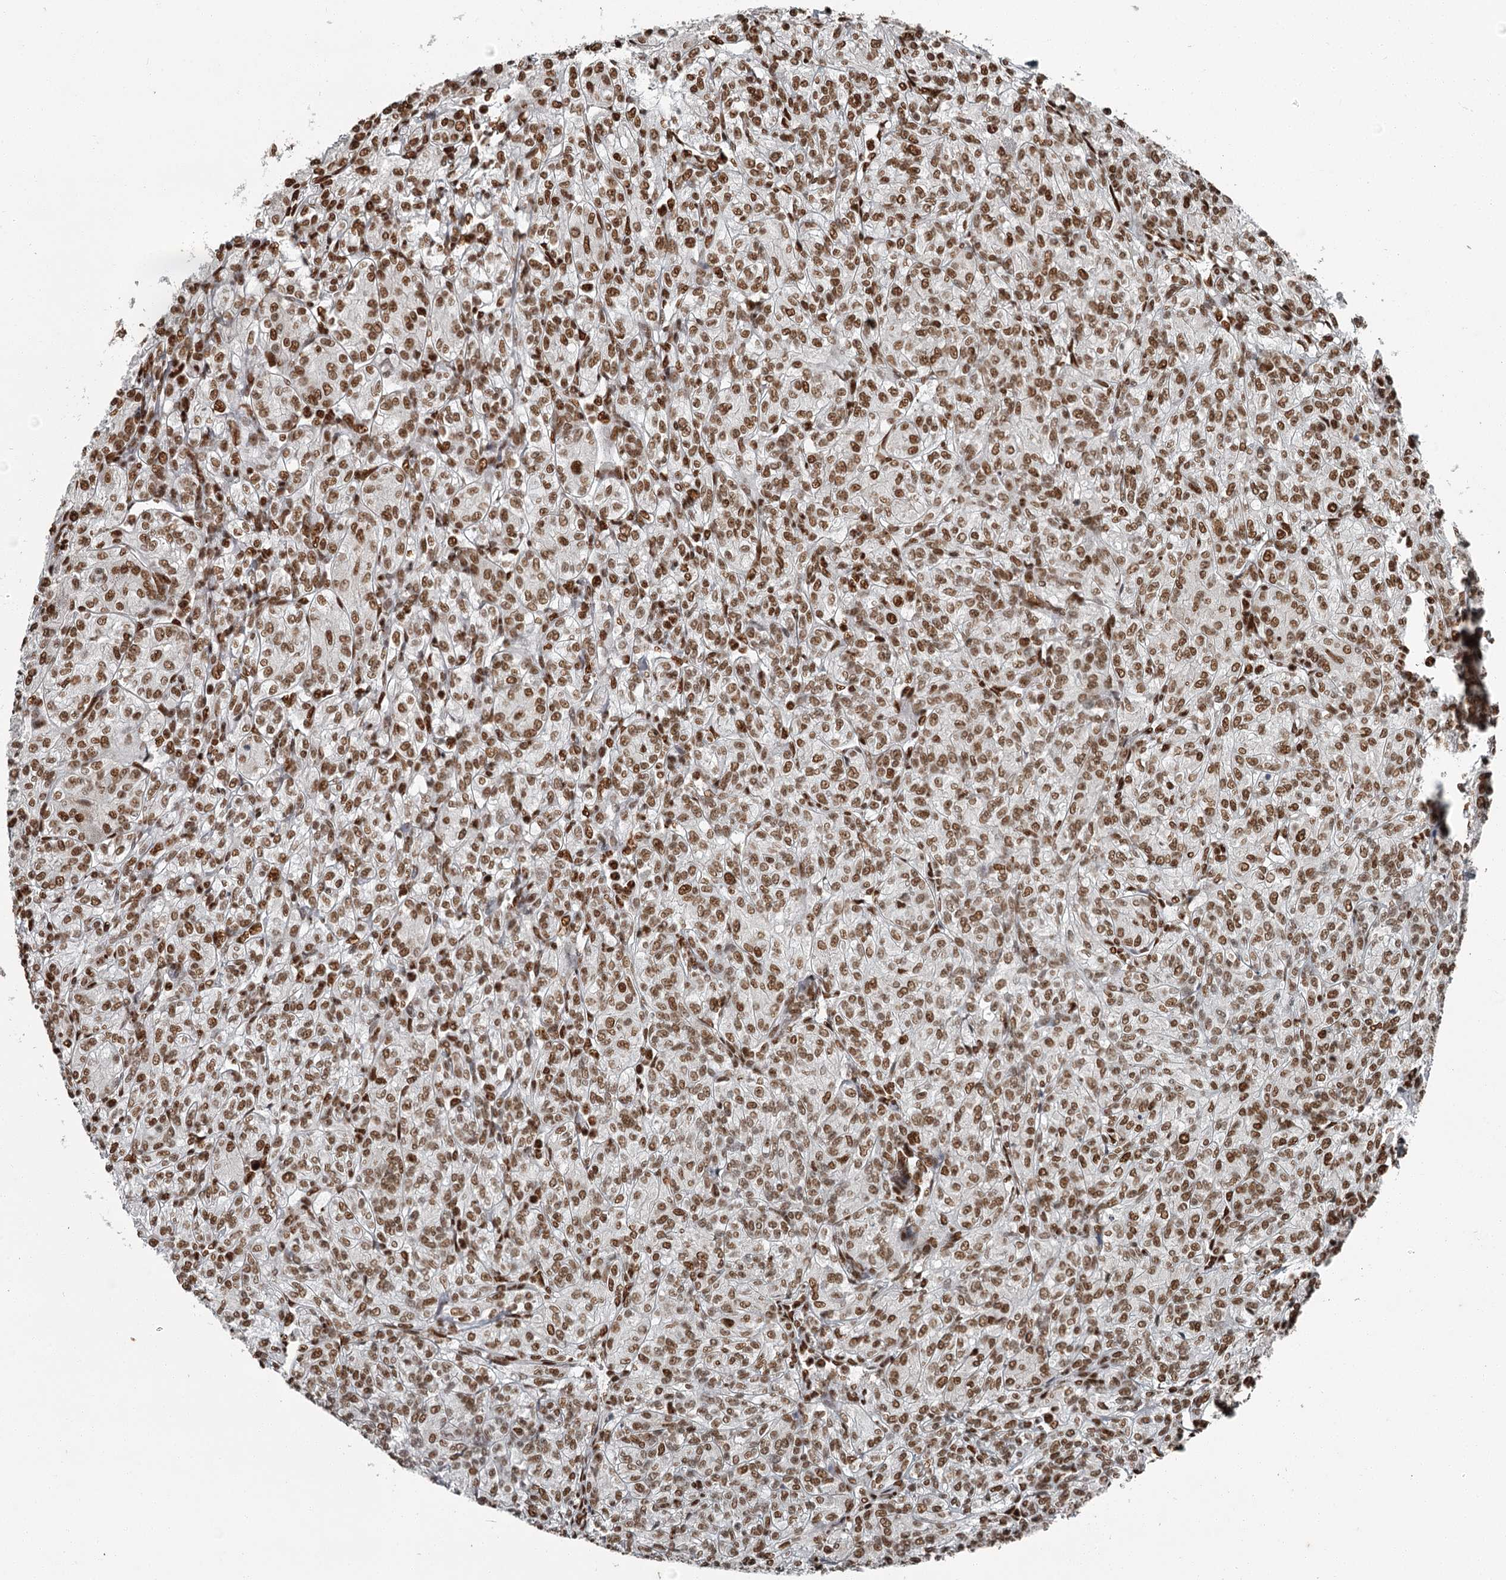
{"staining": {"intensity": "moderate", "quantity": ">75%", "location": "nuclear"}, "tissue": "renal cancer", "cell_type": "Tumor cells", "image_type": "cancer", "snomed": [{"axis": "morphology", "description": "Adenocarcinoma, NOS"}, {"axis": "topography", "description": "Kidney"}], "caption": "IHC histopathology image of neoplastic tissue: human renal cancer stained using immunohistochemistry displays medium levels of moderate protein expression localized specifically in the nuclear of tumor cells, appearing as a nuclear brown color.", "gene": "RBBP7", "patient": {"sex": "male", "age": 77}}